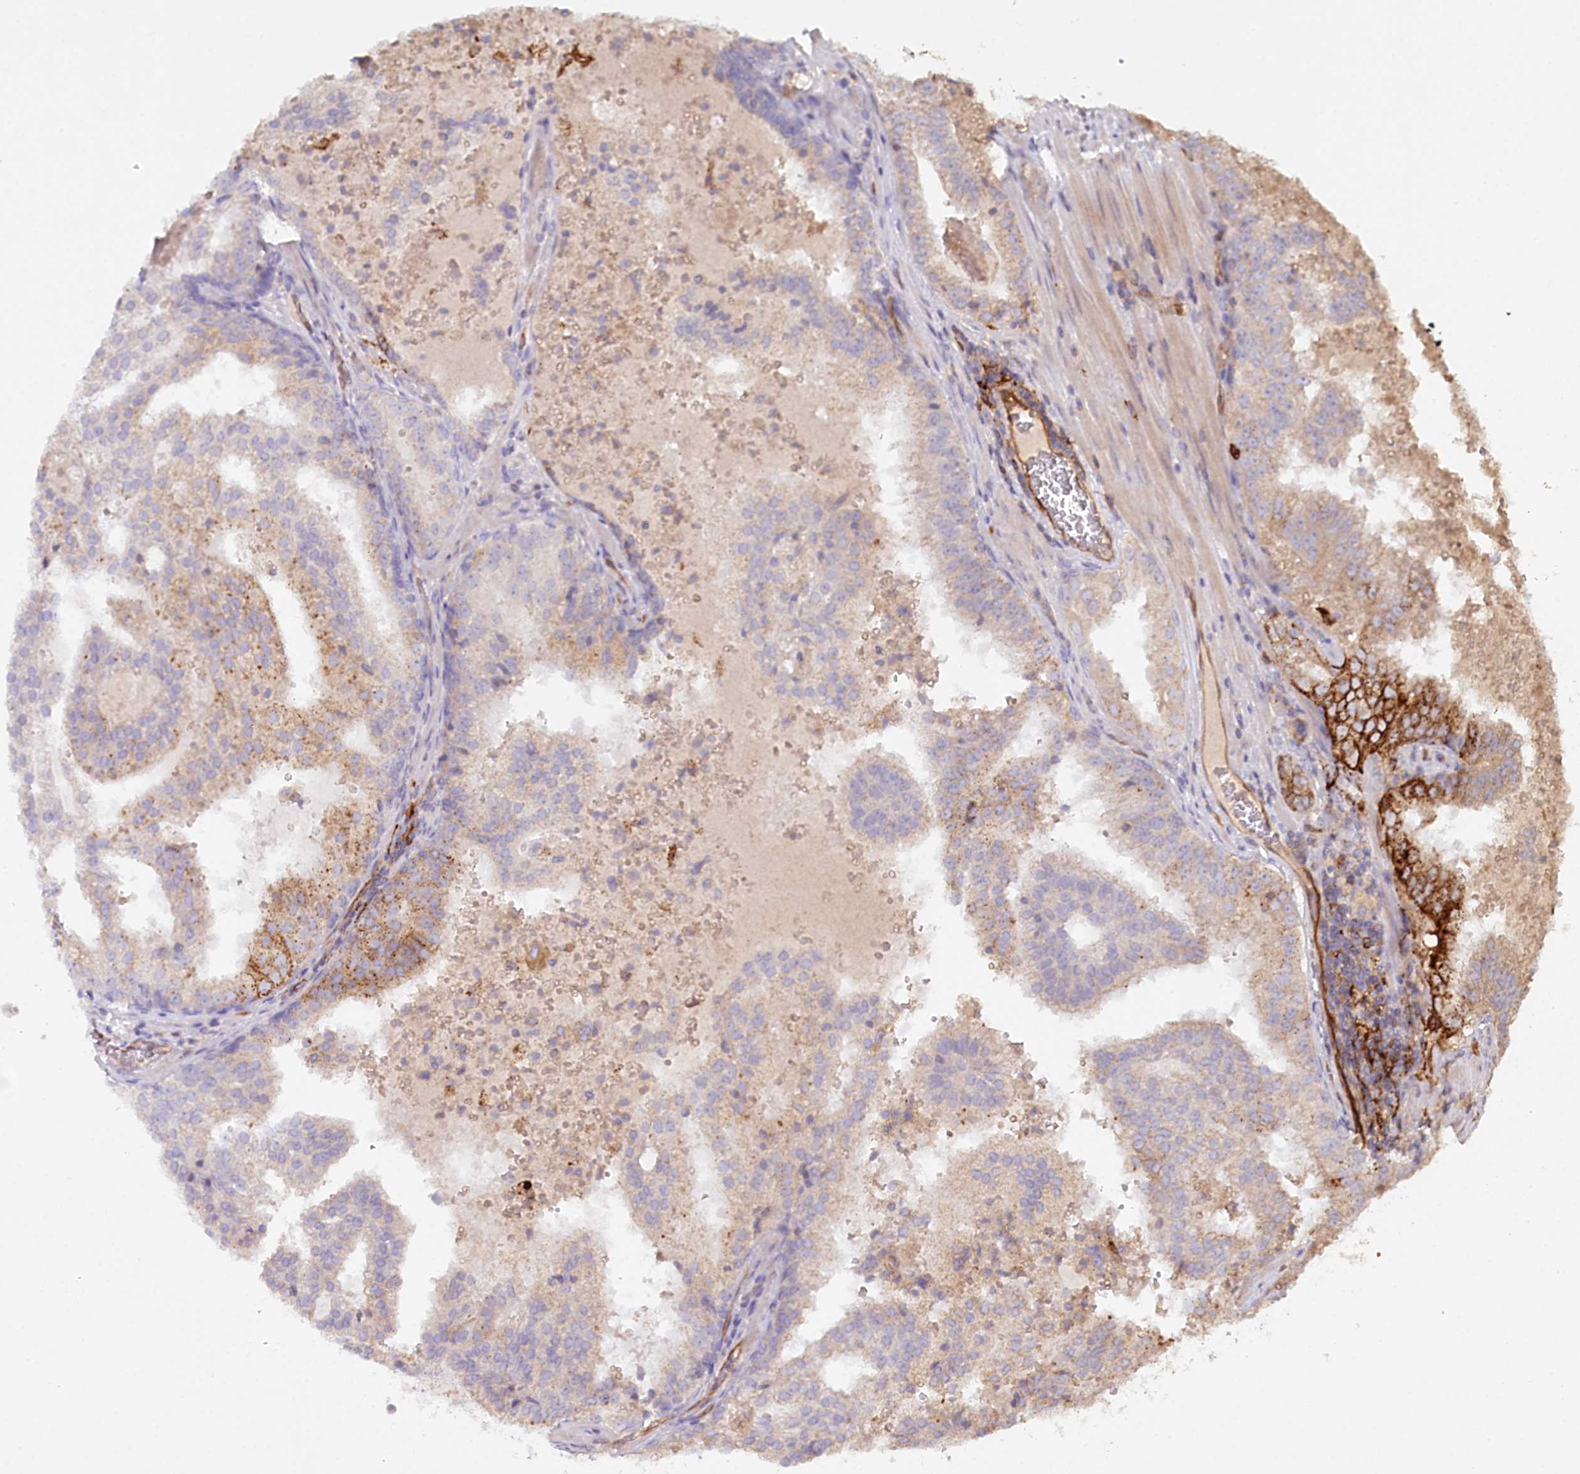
{"staining": {"intensity": "strong", "quantity": "<25%", "location": "cytoplasmic/membranous"}, "tissue": "prostate cancer", "cell_type": "Tumor cells", "image_type": "cancer", "snomed": [{"axis": "morphology", "description": "Adenocarcinoma, High grade"}, {"axis": "topography", "description": "Prostate"}], "caption": "The immunohistochemical stain highlights strong cytoplasmic/membranous expression in tumor cells of prostate cancer (high-grade adenocarcinoma) tissue. (DAB (3,3'-diaminobenzidine) IHC with brightfield microscopy, high magnification).", "gene": "RBP5", "patient": {"sex": "male", "age": 68}}